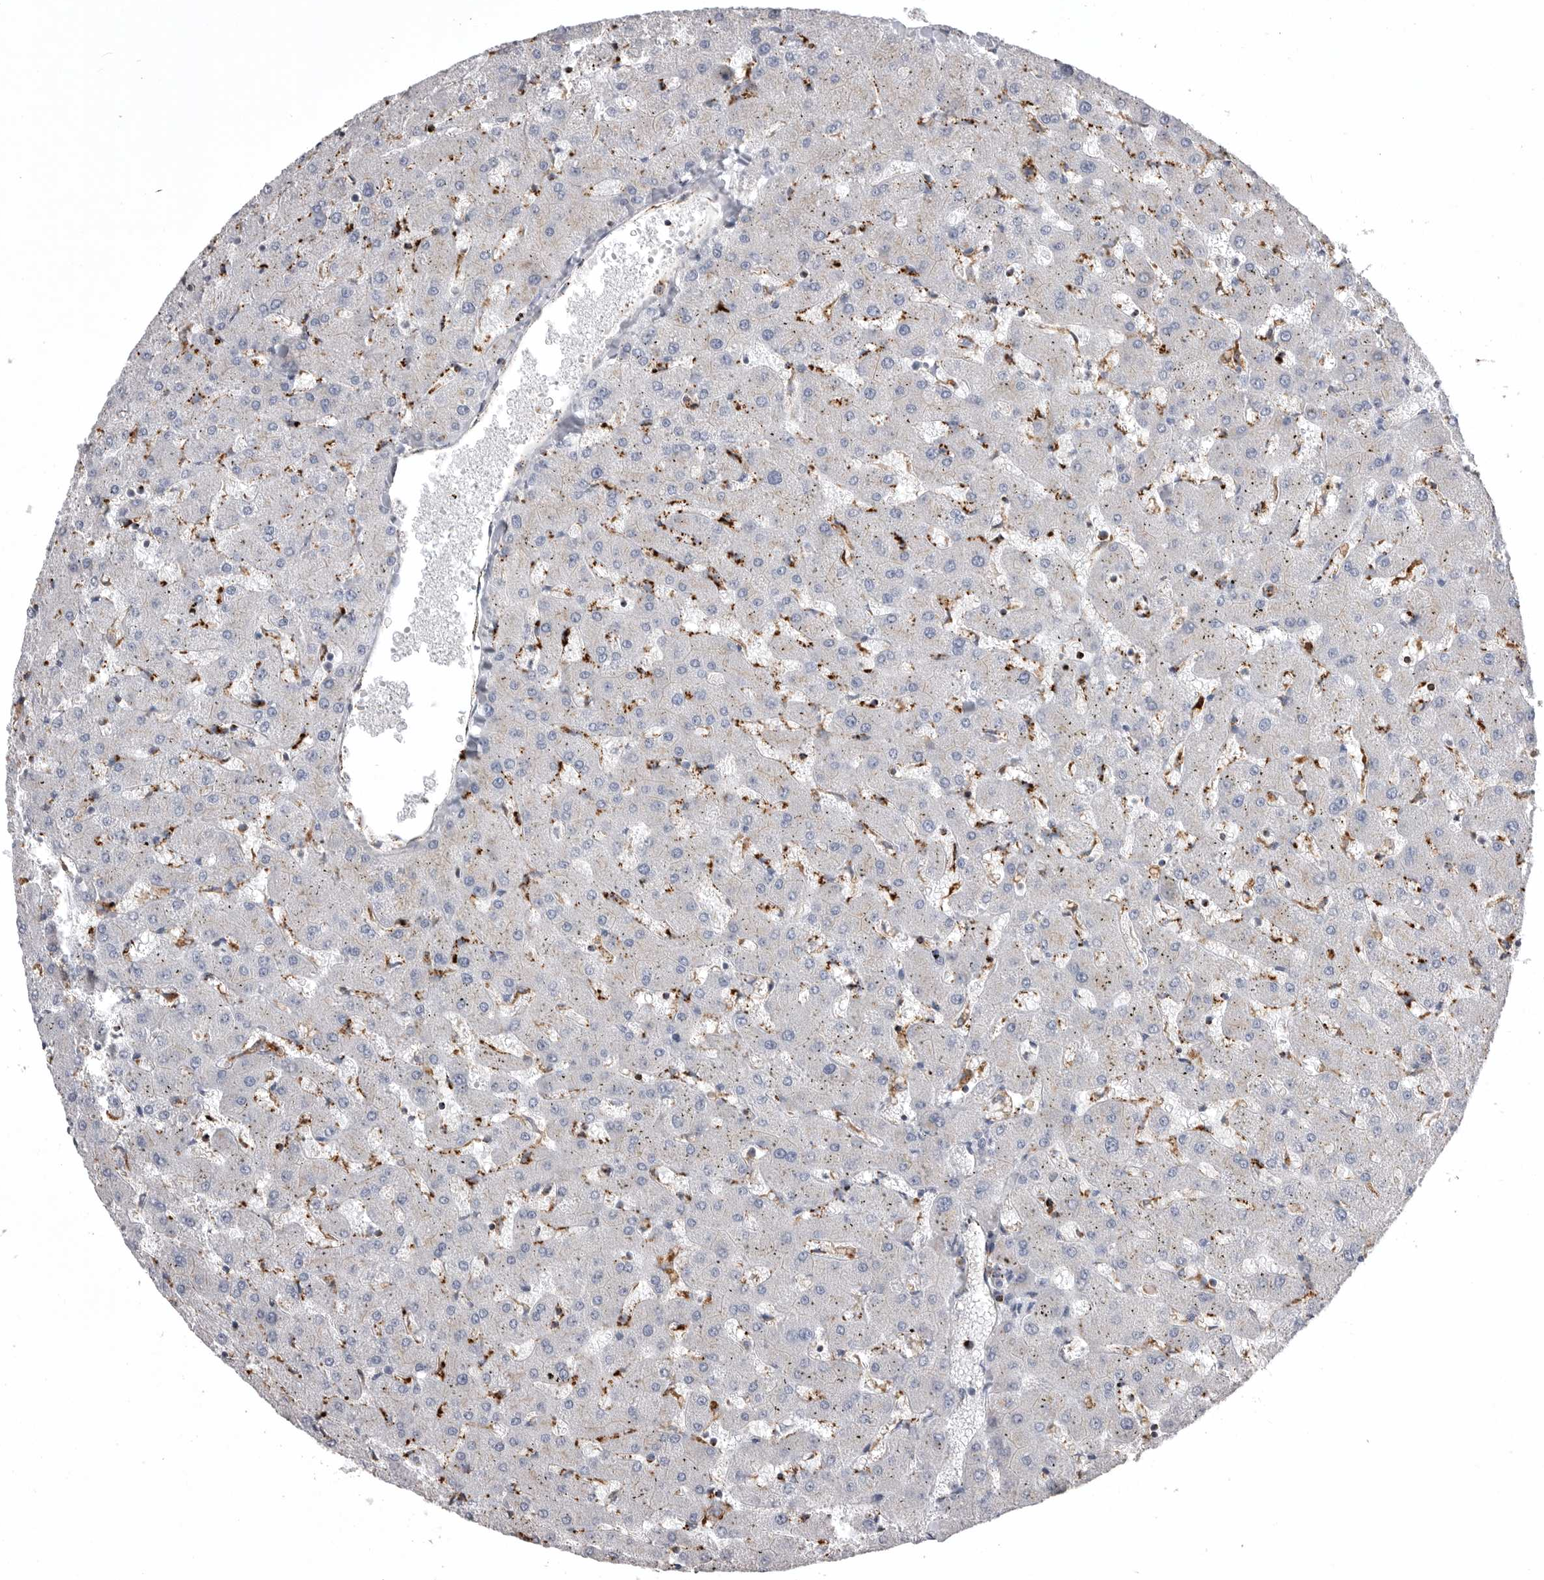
{"staining": {"intensity": "negative", "quantity": "none", "location": "none"}, "tissue": "liver", "cell_type": "Cholangiocytes", "image_type": "normal", "snomed": [{"axis": "morphology", "description": "Normal tissue, NOS"}, {"axis": "topography", "description": "Liver"}], "caption": "Micrograph shows no protein staining in cholangiocytes of unremarkable liver.", "gene": "PSPN", "patient": {"sex": "female", "age": 63}}